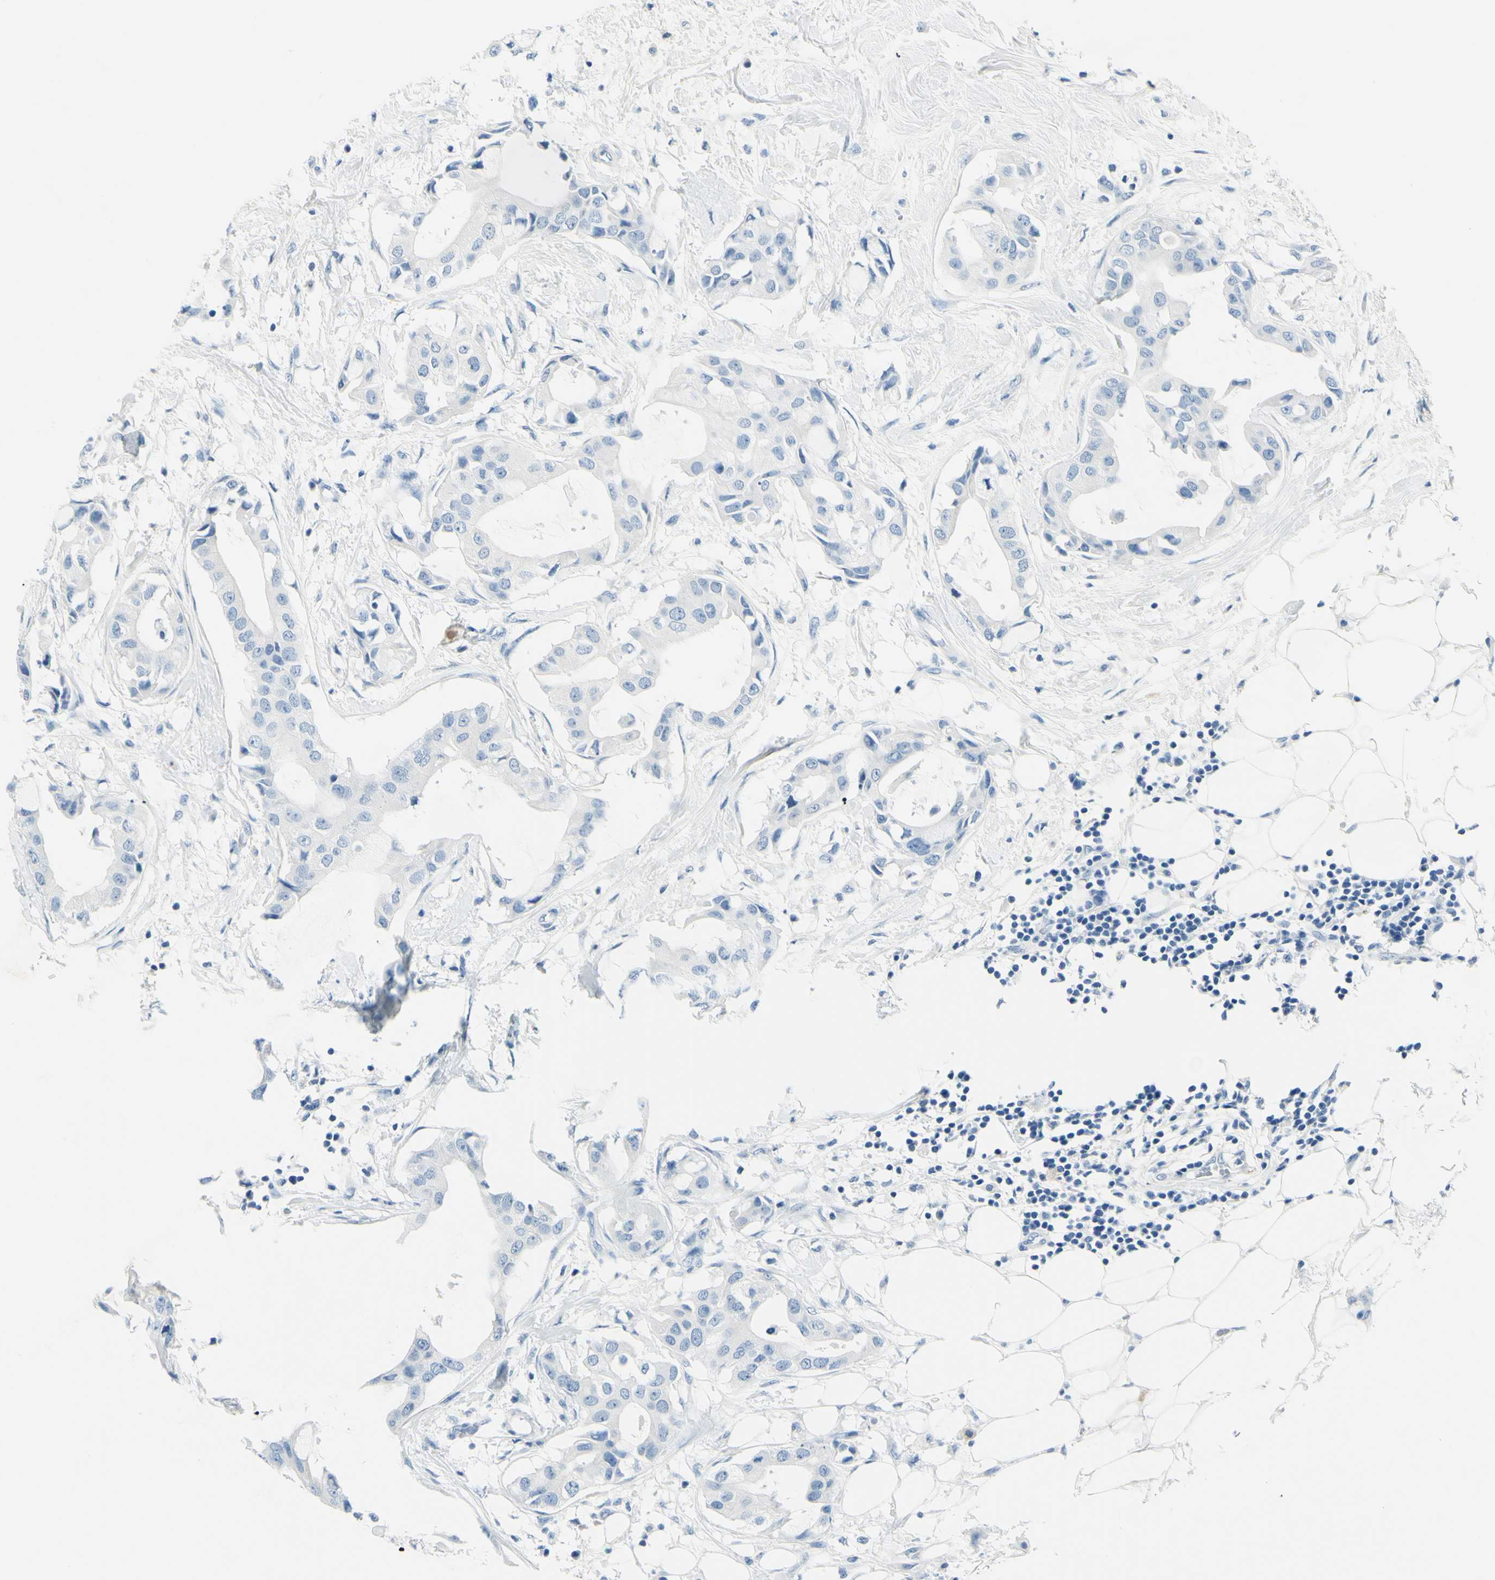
{"staining": {"intensity": "negative", "quantity": "none", "location": "none"}, "tissue": "breast cancer", "cell_type": "Tumor cells", "image_type": "cancer", "snomed": [{"axis": "morphology", "description": "Duct carcinoma"}, {"axis": "topography", "description": "Breast"}], "caption": "Histopathology image shows no protein staining in tumor cells of breast cancer tissue.", "gene": "CDH15", "patient": {"sex": "female", "age": 40}}